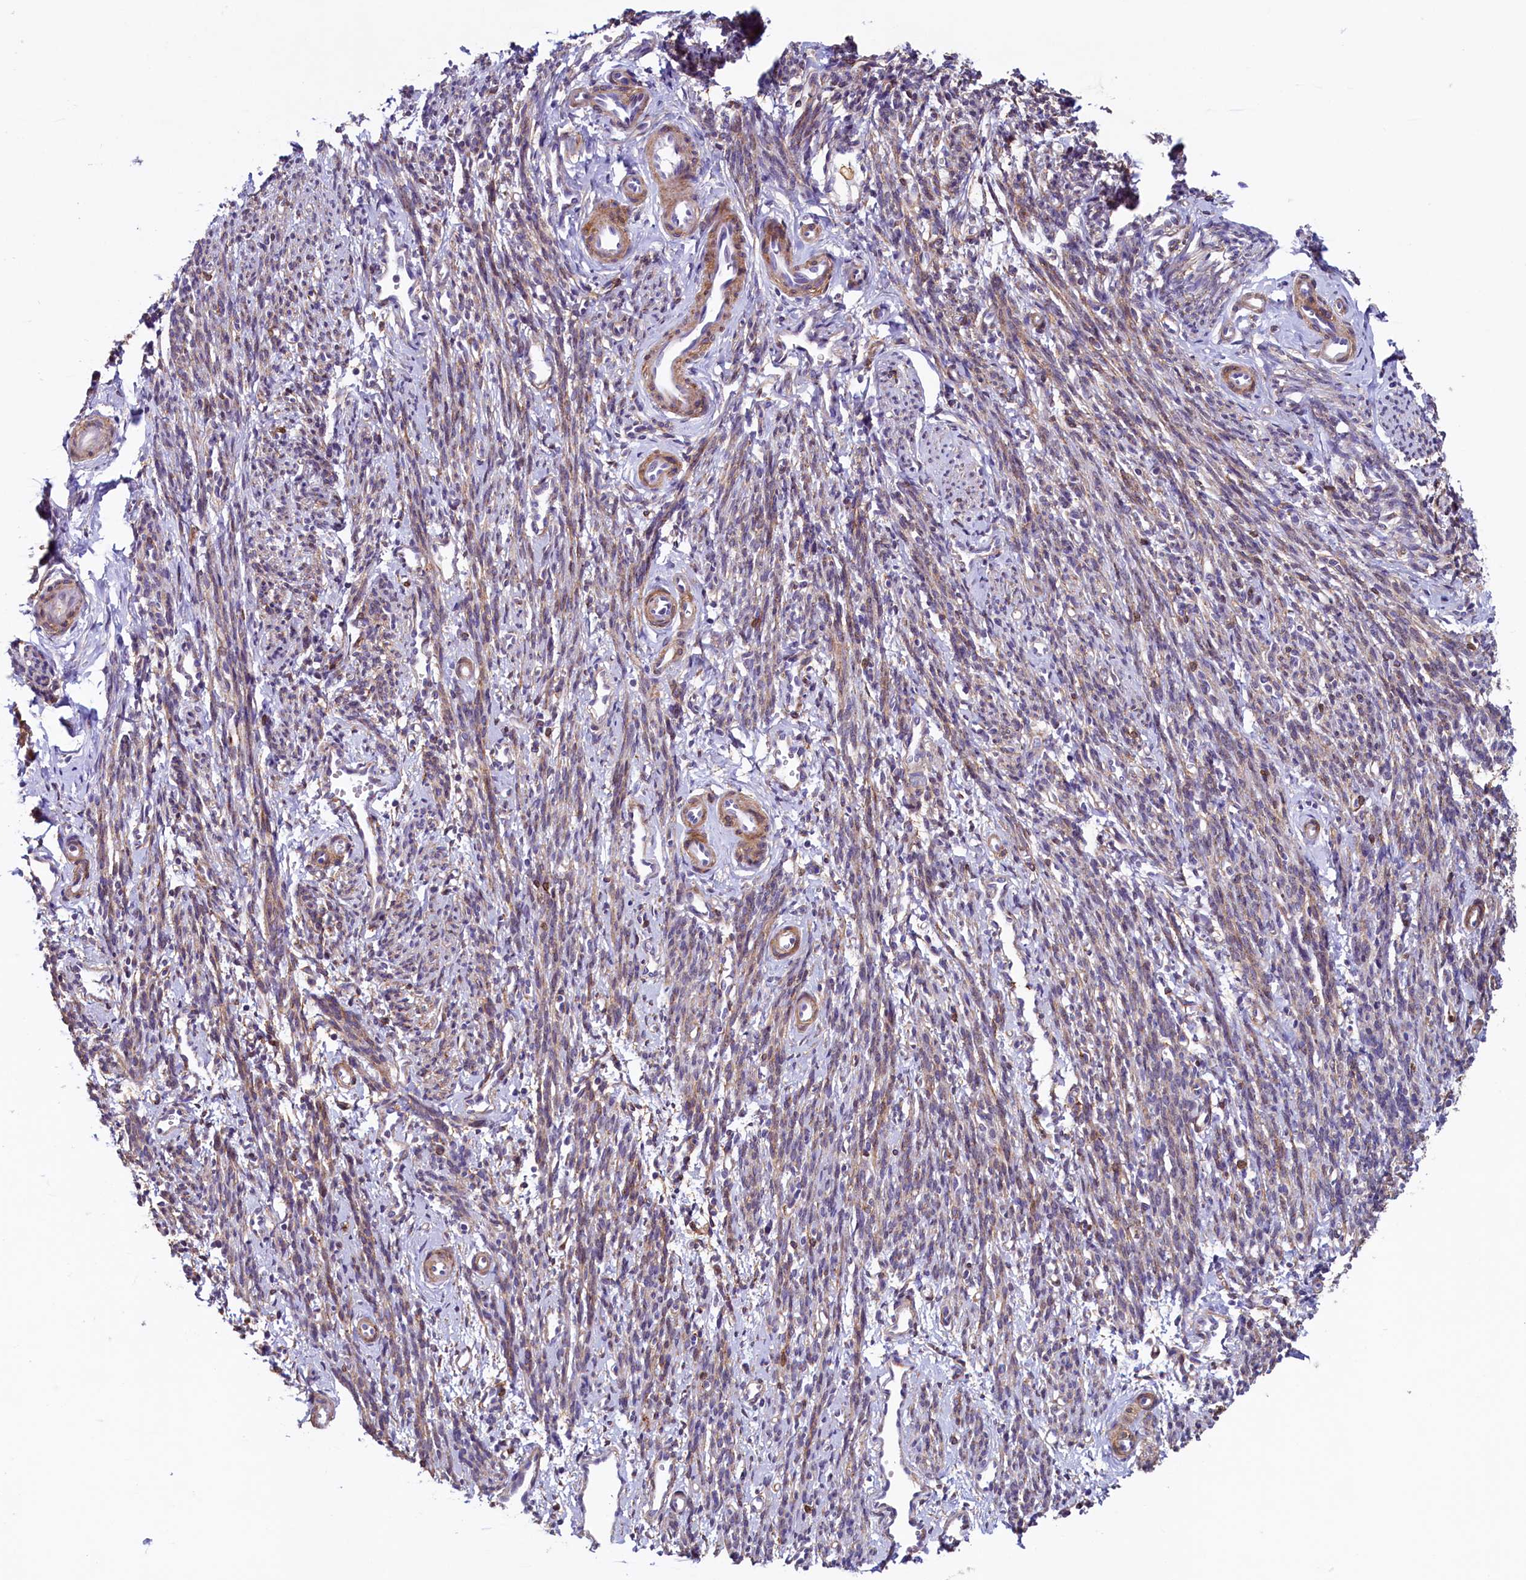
{"staining": {"intensity": "moderate", "quantity": "25%-75%", "location": "cytoplasmic/membranous"}, "tissue": "smooth muscle", "cell_type": "Smooth muscle cells", "image_type": "normal", "snomed": [{"axis": "morphology", "description": "Normal tissue, NOS"}, {"axis": "topography", "description": "Smooth muscle"}, {"axis": "topography", "description": "Uterus"}], "caption": "DAB immunohistochemical staining of unremarkable smooth muscle demonstrates moderate cytoplasmic/membranous protein staining in approximately 25%-75% of smooth muscle cells.", "gene": "PACSIN3", "patient": {"sex": "female", "age": 59}}